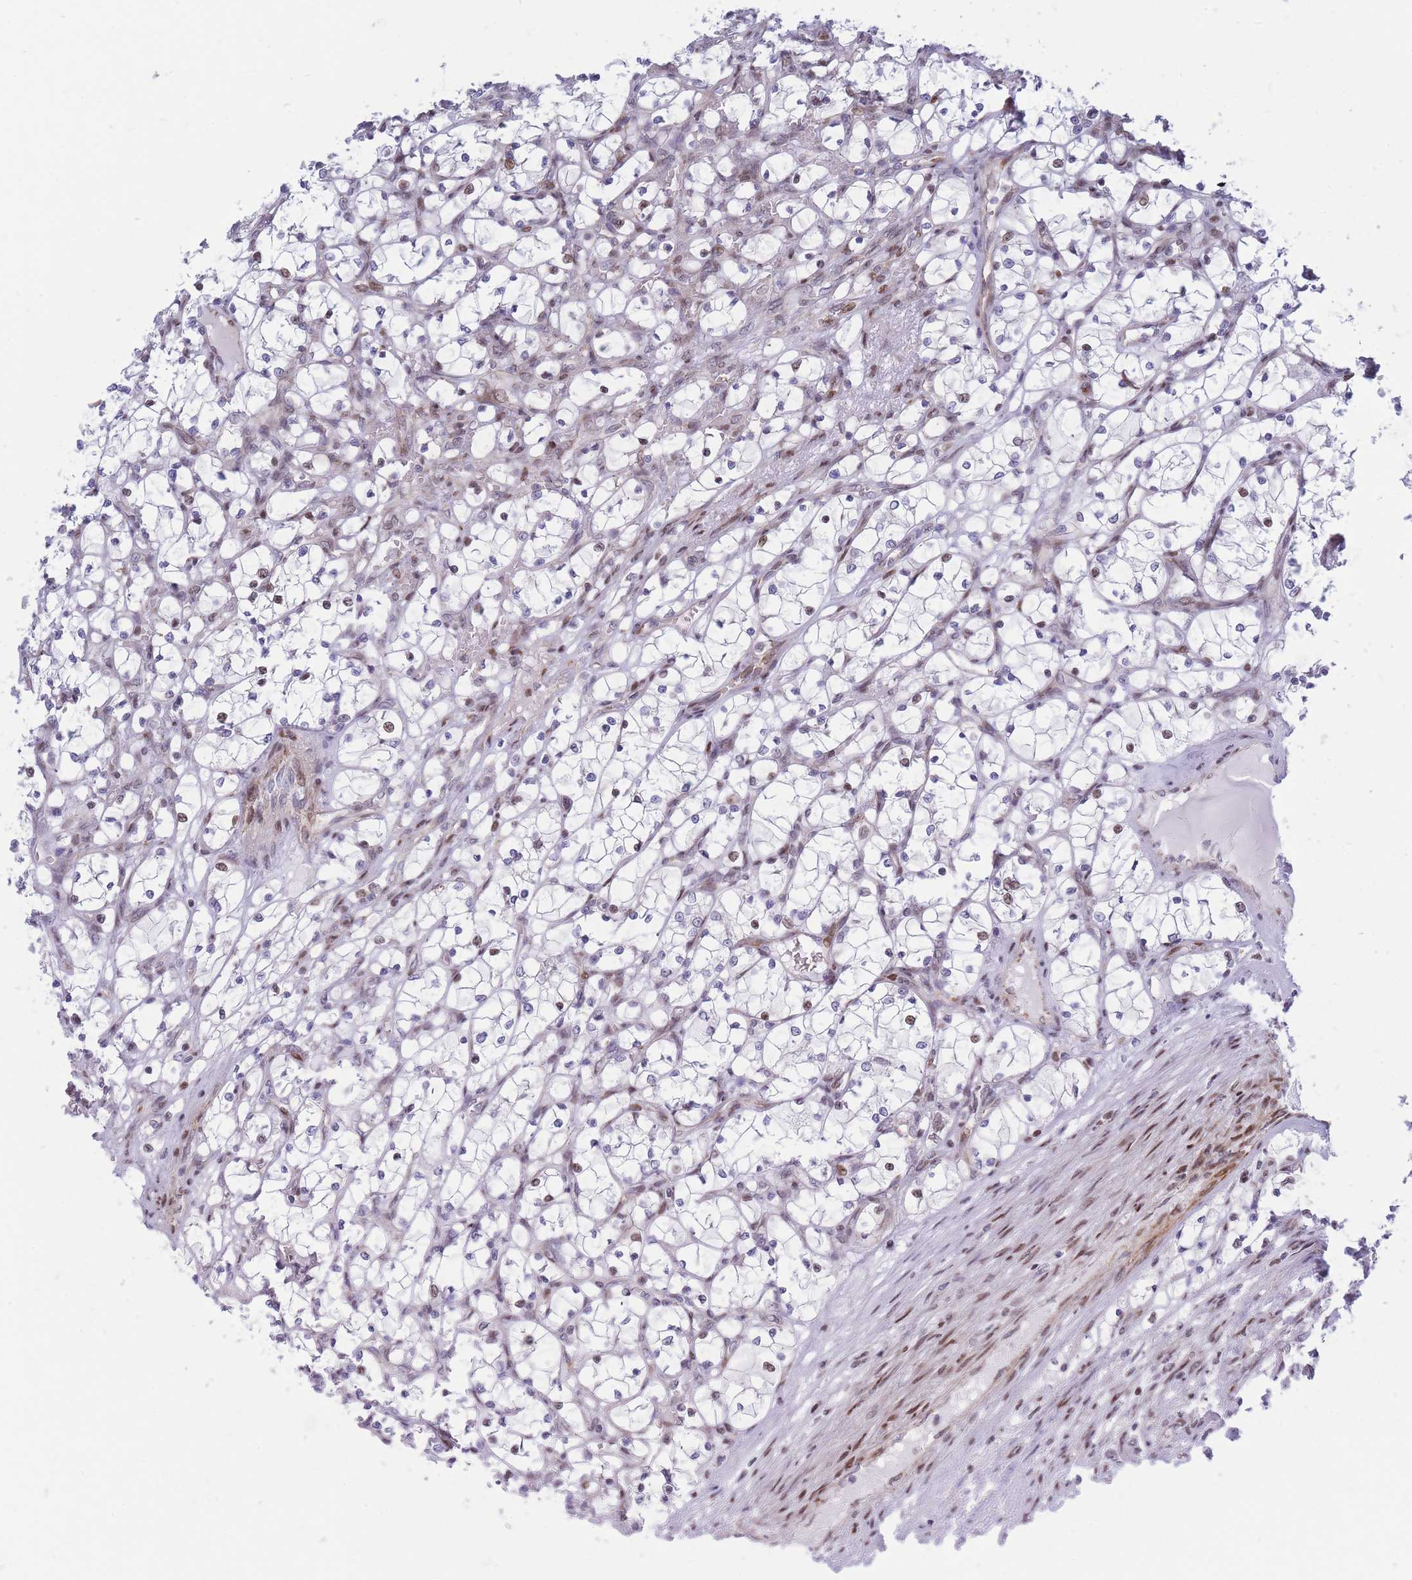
{"staining": {"intensity": "weak", "quantity": "<25%", "location": "nuclear"}, "tissue": "renal cancer", "cell_type": "Tumor cells", "image_type": "cancer", "snomed": [{"axis": "morphology", "description": "Adenocarcinoma, NOS"}, {"axis": "topography", "description": "Kidney"}], "caption": "An image of human renal cancer (adenocarcinoma) is negative for staining in tumor cells.", "gene": "MOB4", "patient": {"sex": "female", "age": 69}}